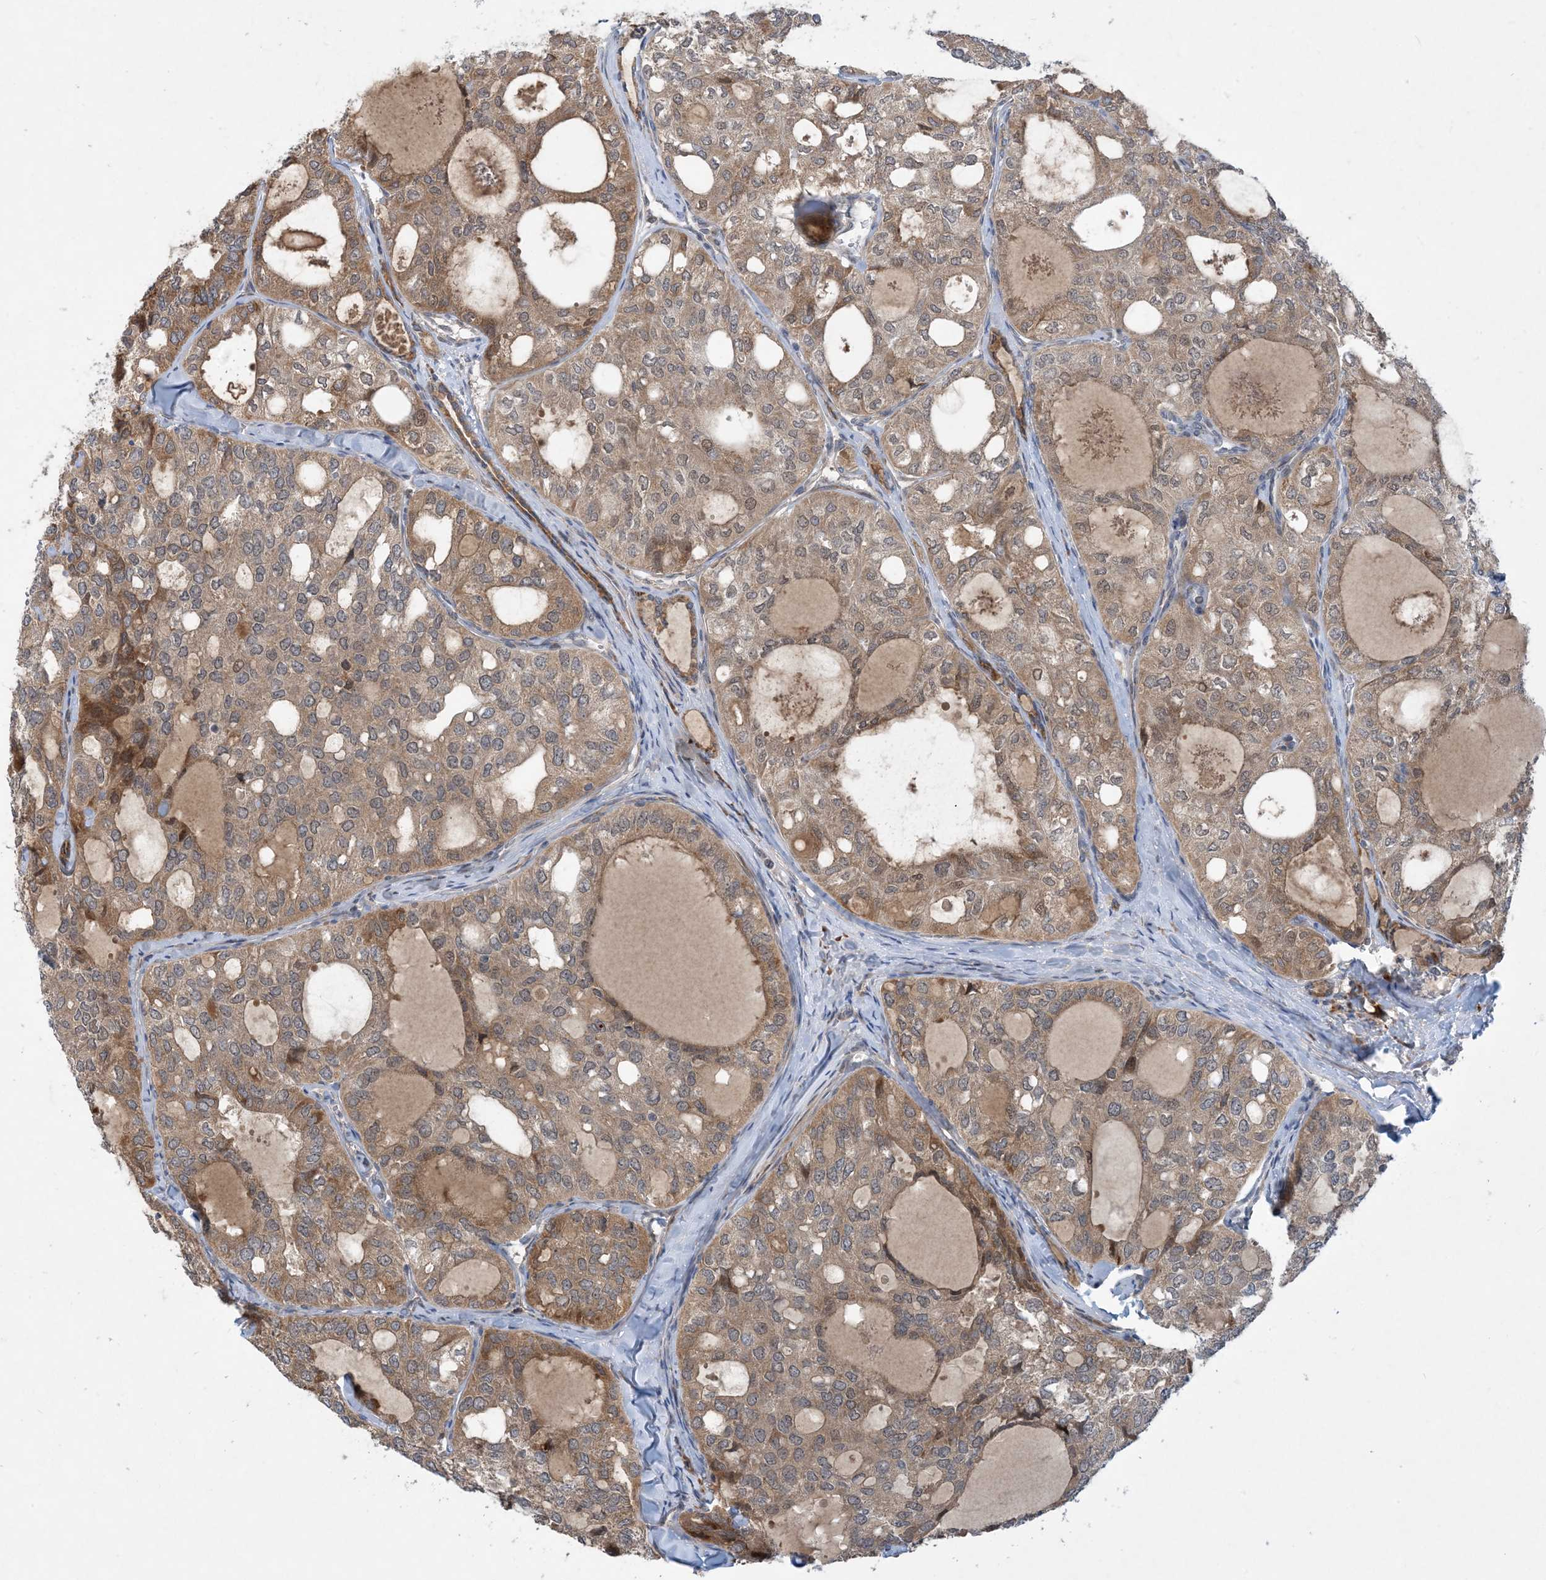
{"staining": {"intensity": "moderate", "quantity": ">75%", "location": "cytoplasmic/membranous"}, "tissue": "thyroid cancer", "cell_type": "Tumor cells", "image_type": "cancer", "snomed": [{"axis": "morphology", "description": "Follicular adenoma carcinoma, NOS"}, {"axis": "topography", "description": "Thyroid gland"}], "caption": "A micrograph of human follicular adenoma carcinoma (thyroid) stained for a protein displays moderate cytoplasmic/membranous brown staining in tumor cells.", "gene": "PHOSPHO2", "patient": {"sex": "male", "age": 75}}